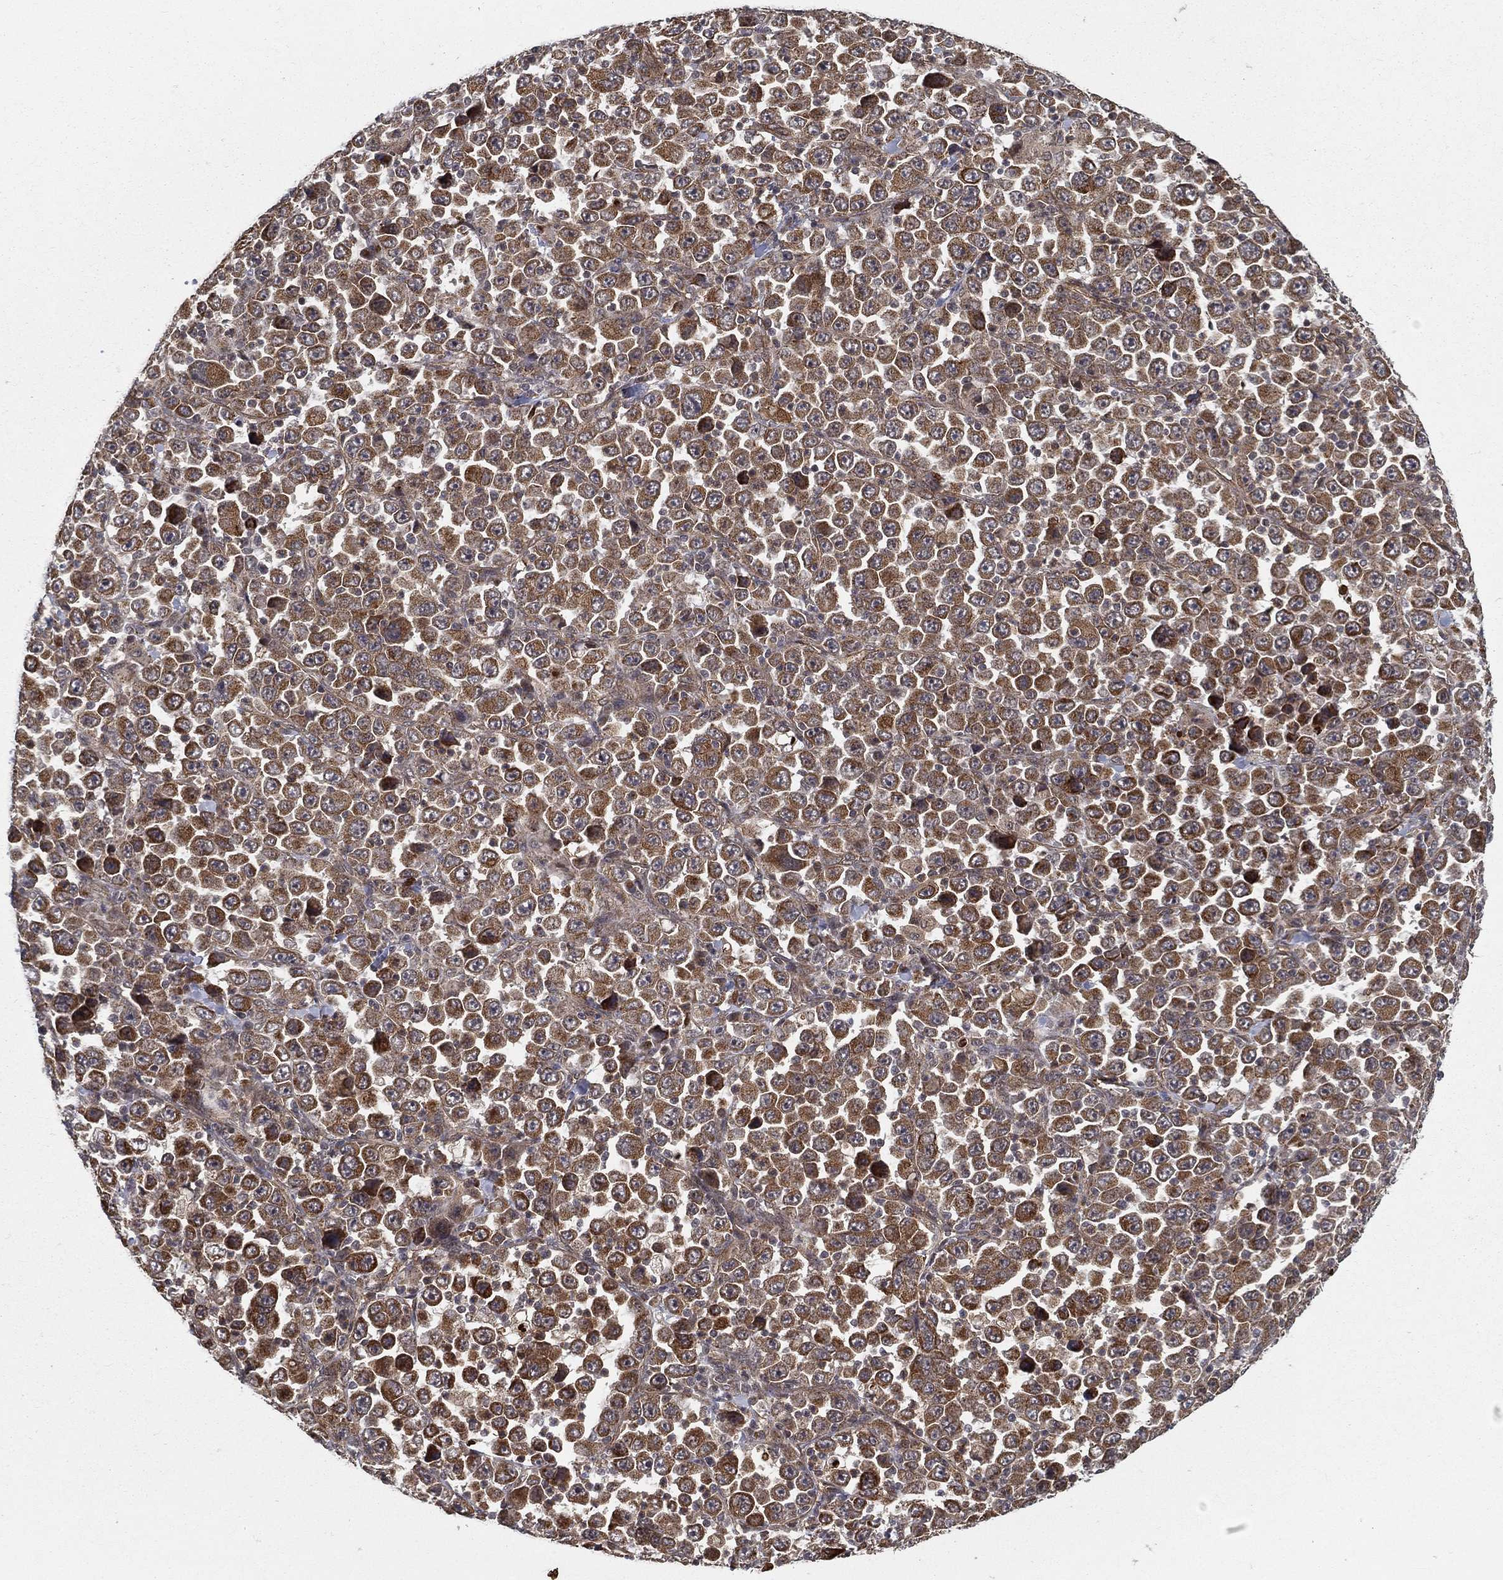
{"staining": {"intensity": "moderate", "quantity": ">75%", "location": "cytoplasmic/membranous"}, "tissue": "stomach cancer", "cell_type": "Tumor cells", "image_type": "cancer", "snomed": [{"axis": "morphology", "description": "Normal tissue, NOS"}, {"axis": "morphology", "description": "Adenocarcinoma, NOS"}, {"axis": "topography", "description": "Stomach, upper"}, {"axis": "topography", "description": "Stomach"}], "caption": "A brown stain shows moderate cytoplasmic/membranous expression of a protein in human adenocarcinoma (stomach) tumor cells. (DAB (3,3'-diaminobenzidine) IHC, brown staining for protein, blue staining for nuclei).", "gene": "UACA", "patient": {"sex": "male", "age": 59}}